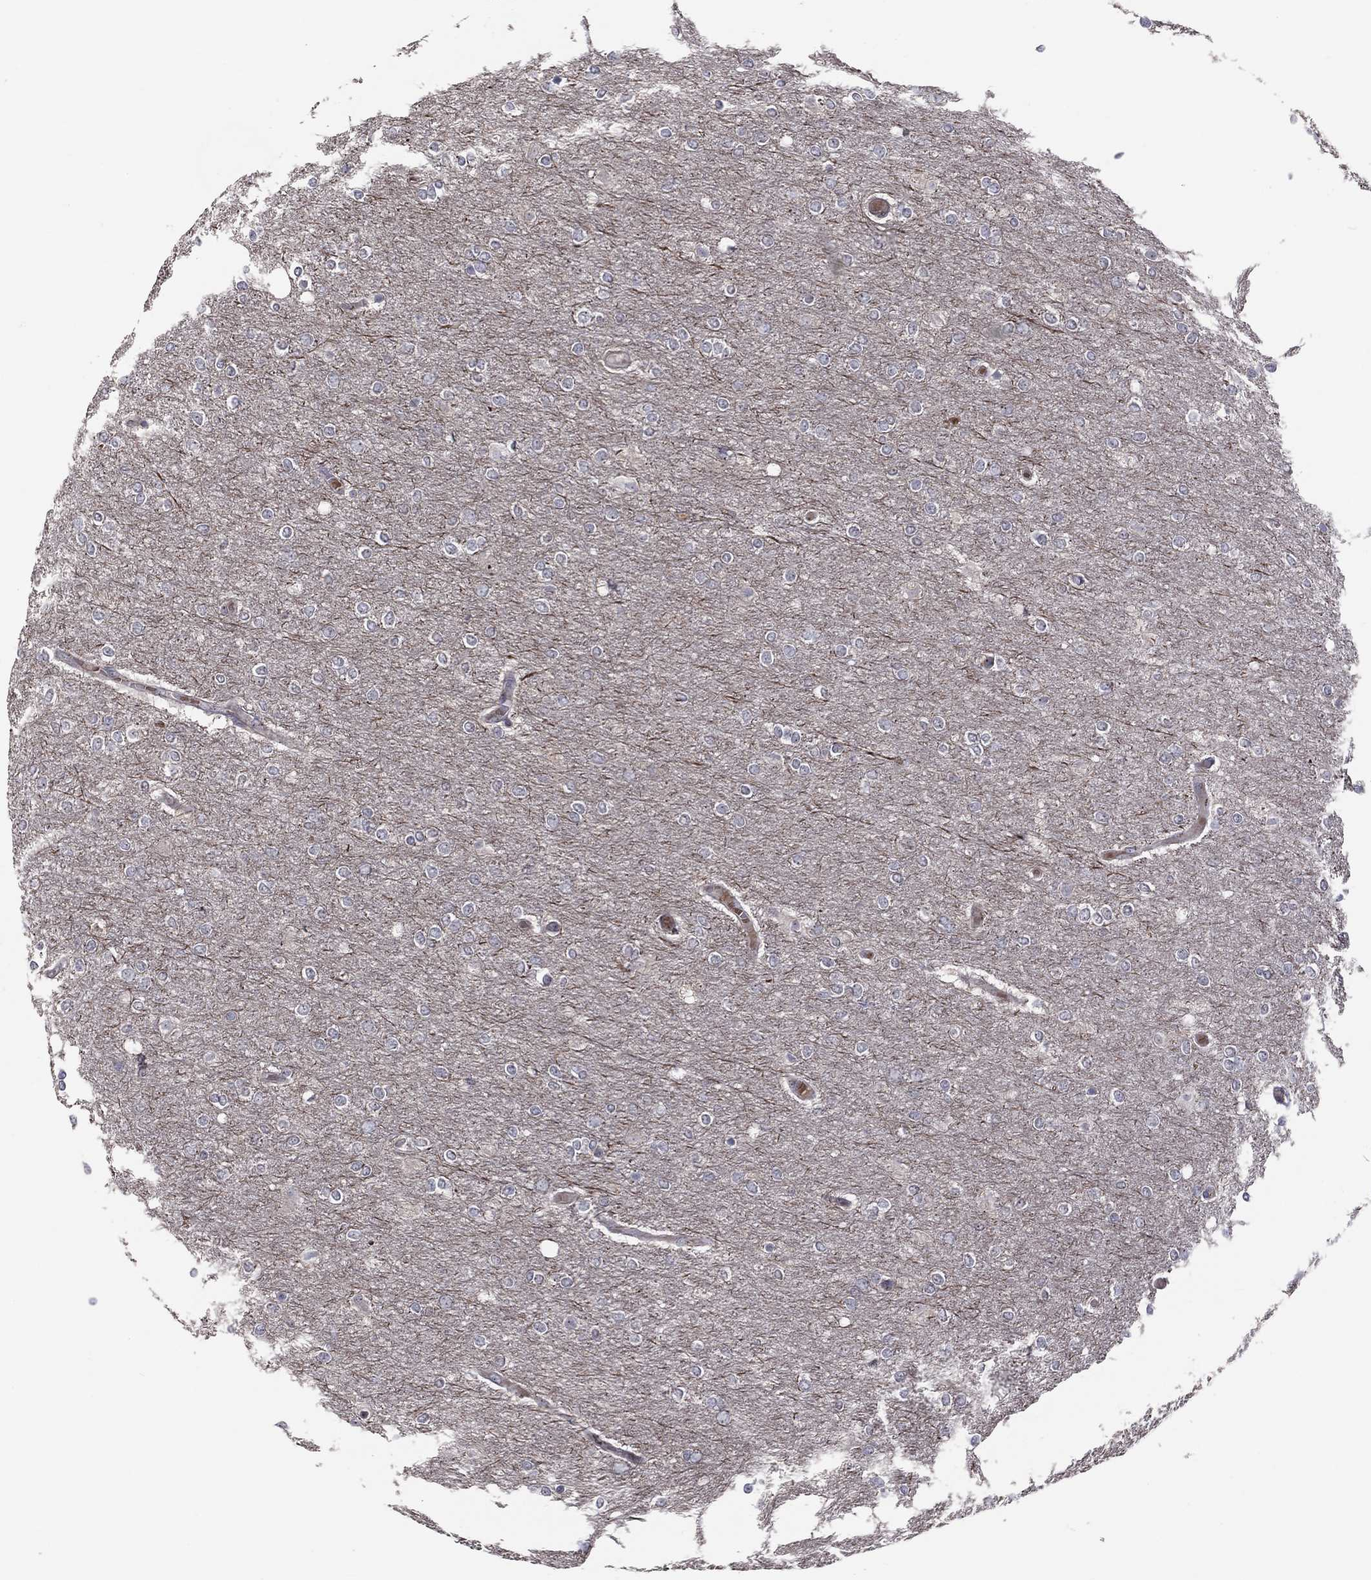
{"staining": {"intensity": "negative", "quantity": "none", "location": "none"}, "tissue": "glioma", "cell_type": "Tumor cells", "image_type": "cancer", "snomed": [{"axis": "morphology", "description": "Glioma, malignant, High grade"}, {"axis": "topography", "description": "Brain"}], "caption": "Human malignant glioma (high-grade) stained for a protein using immunohistochemistry reveals no staining in tumor cells.", "gene": "VHL", "patient": {"sex": "female", "age": 61}}